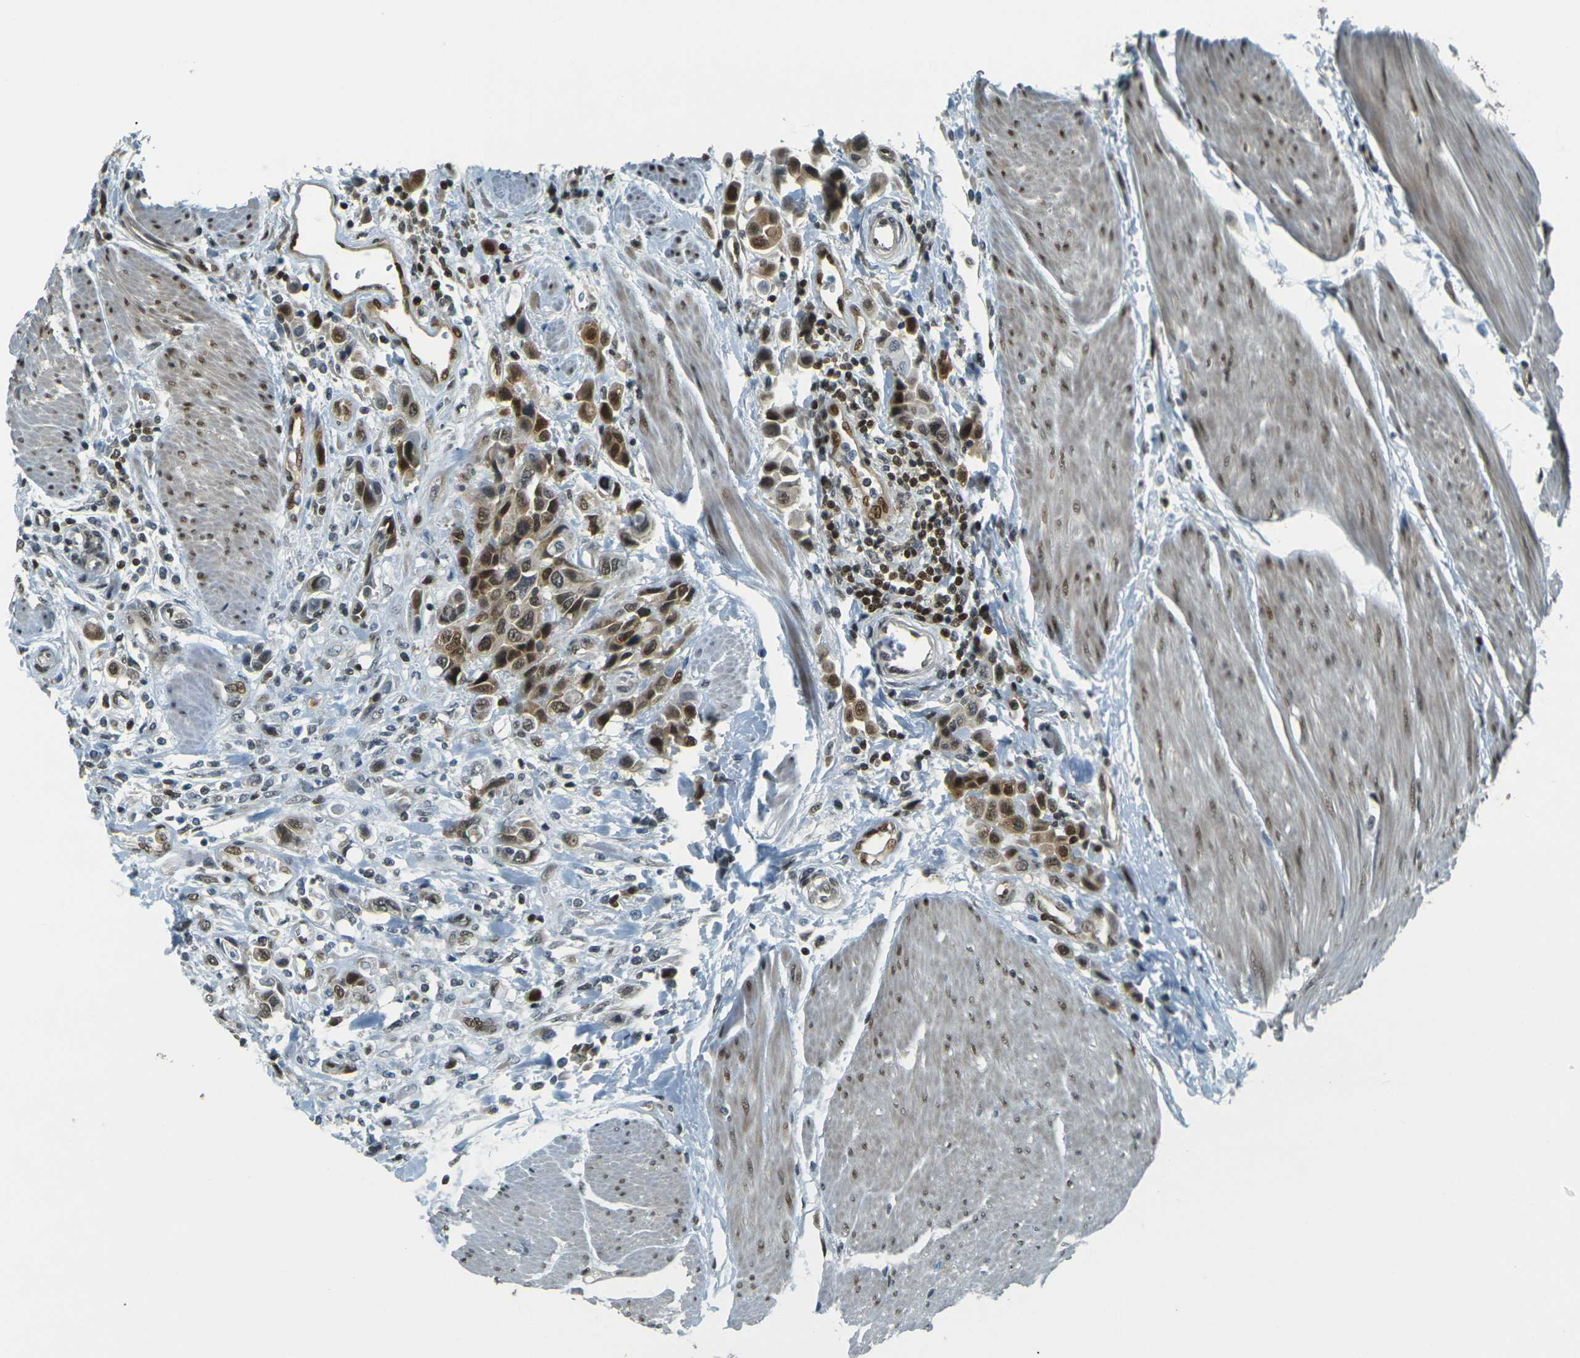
{"staining": {"intensity": "moderate", "quantity": ">75%", "location": "cytoplasmic/membranous,nuclear"}, "tissue": "urothelial cancer", "cell_type": "Tumor cells", "image_type": "cancer", "snomed": [{"axis": "morphology", "description": "Urothelial carcinoma, High grade"}, {"axis": "topography", "description": "Urinary bladder"}], "caption": "Urothelial cancer tissue reveals moderate cytoplasmic/membranous and nuclear staining in approximately >75% of tumor cells (DAB (3,3'-diaminobenzidine) = brown stain, brightfield microscopy at high magnification).", "gene": "NHEJ1", "patient": {"sex": "male", "age": 50}}